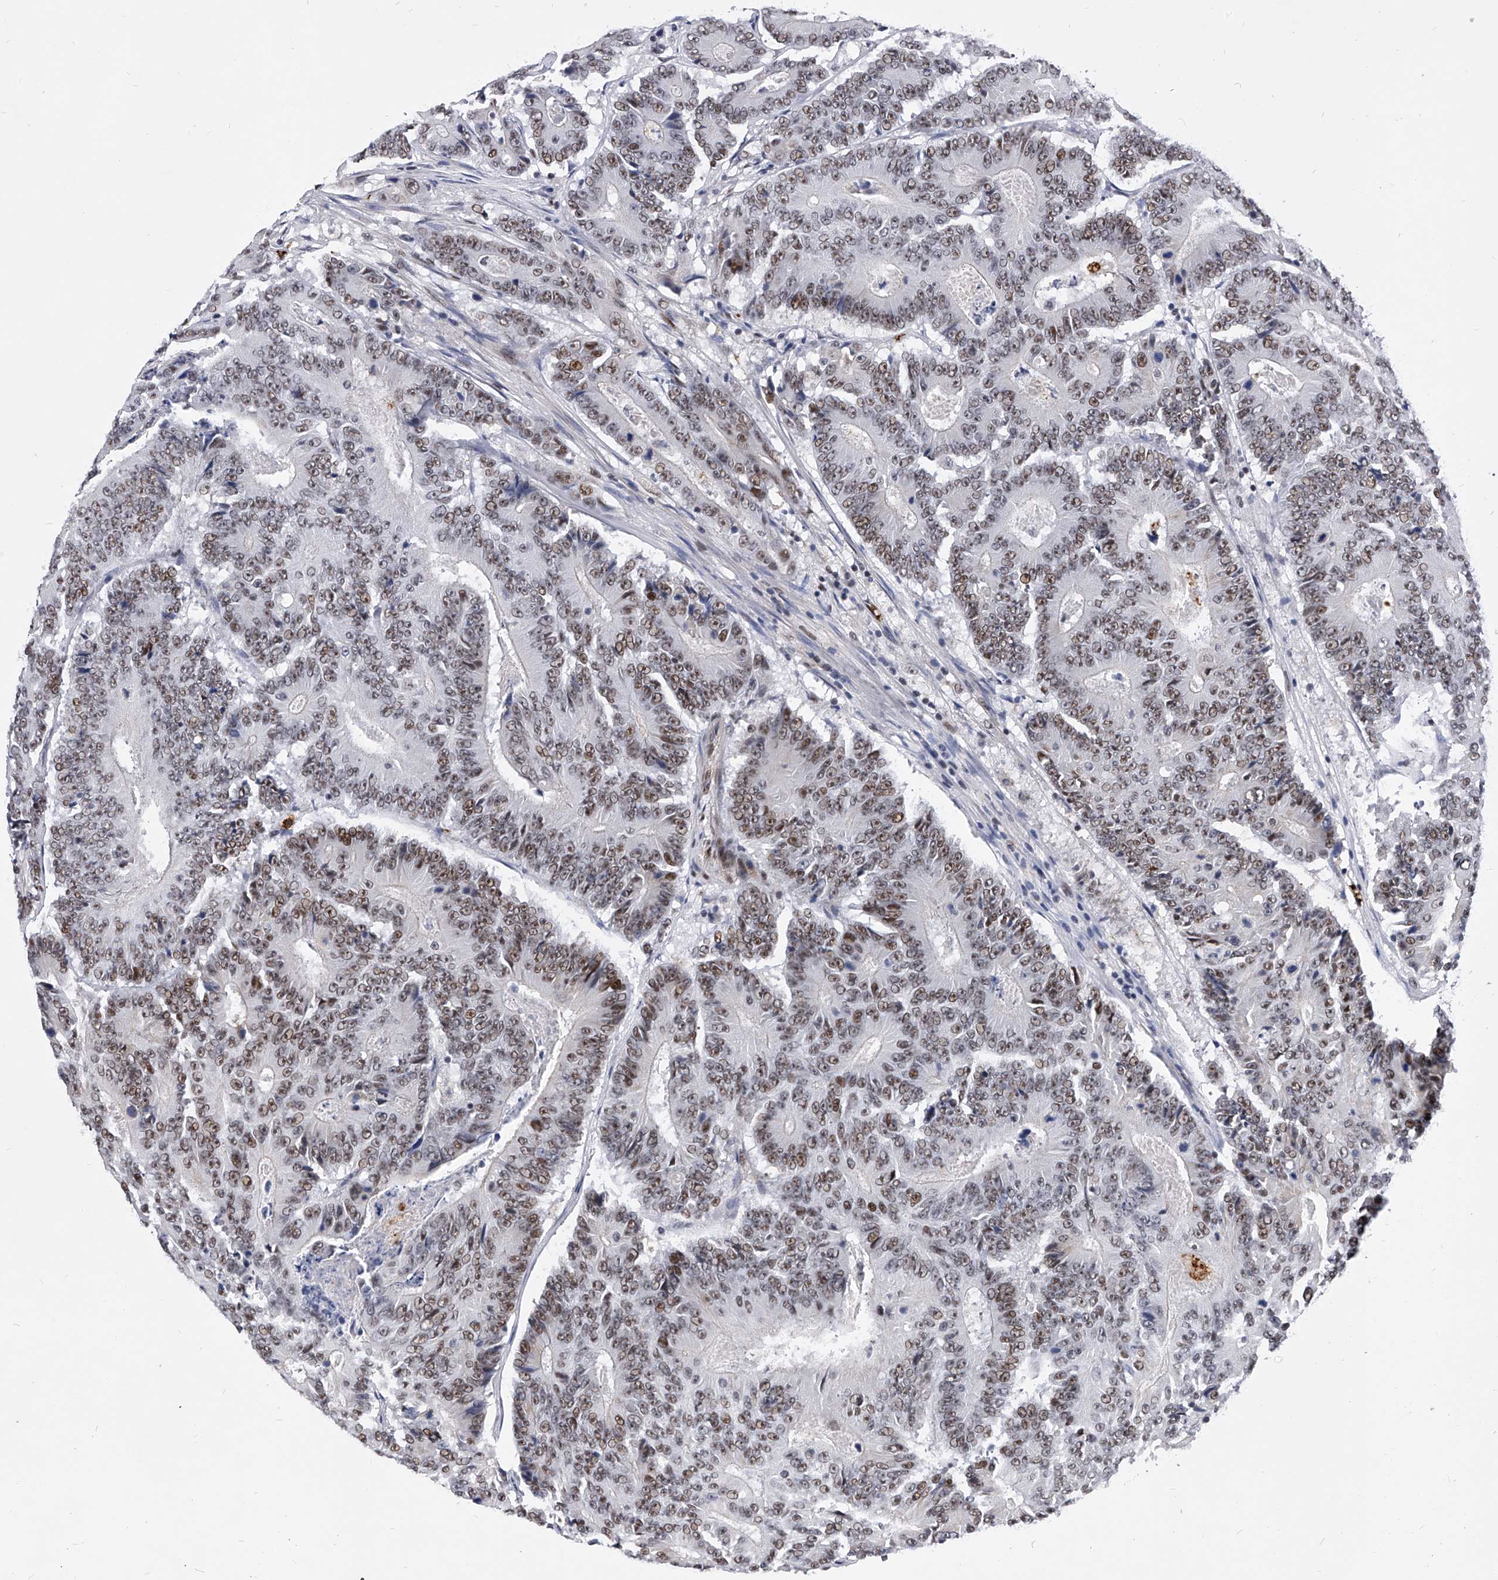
{"staining": {"intensity": "weak", "quantity": ">75%", "location": "nuclear"}, "tissue": "colorectal cancer", "cell_type": "Tumor cells", "image_type": "cancer", "snomed": [{"axis": "morphology", "description": "Adenocarcinoma, NOS"}, {"axis": "topography", "description": "Colon"}], "caption": "DAB immunohistochemical staining of colorectal cancer shows weak nuclear protein expression in about >75% of tumor cells.", "gene": "TESK2", "patient": {"sex": "male", "age": 83}}